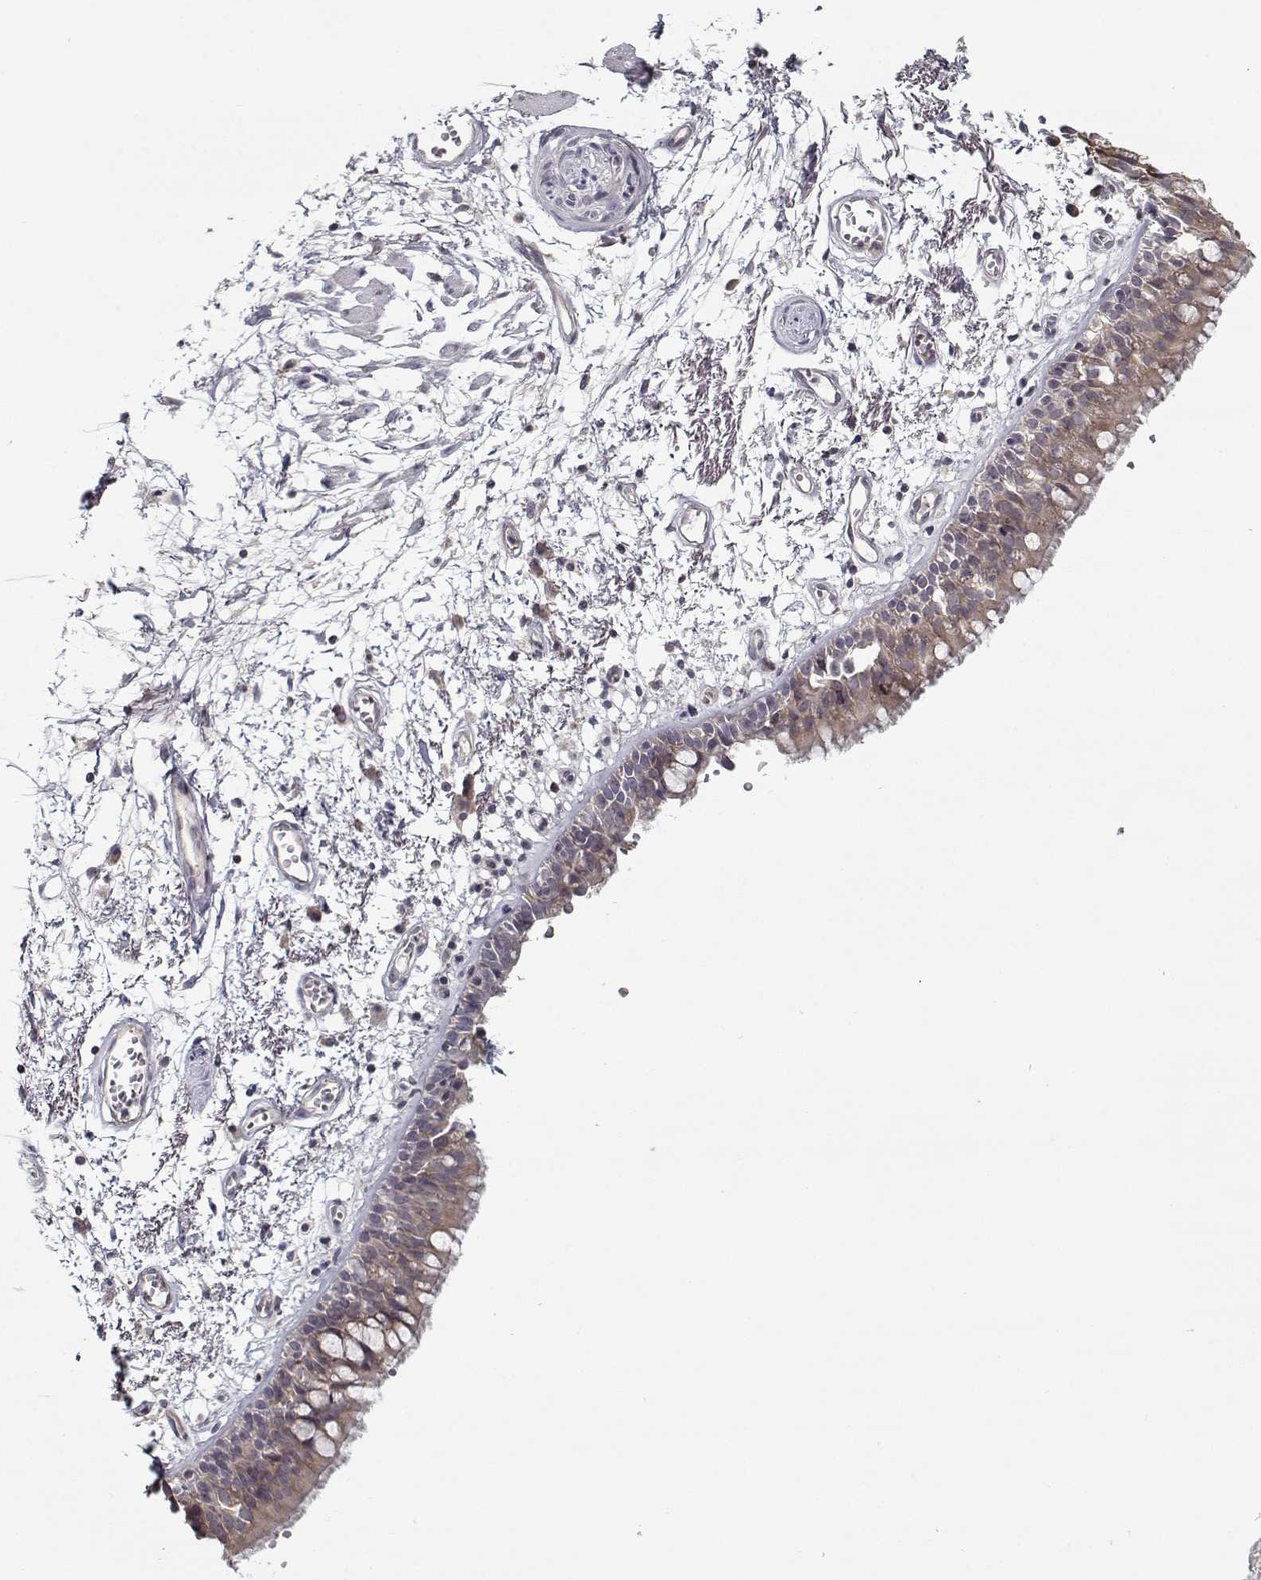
{"staining": {"intensity": "weak", "quantity": "25%-75%", "location": "cytoplasmic/membranous"}, "tissue": "bronchus", "cell_type": "Respiratory epithelial cells", "image_type": "normal", "snomed": [{"axis": "morphology", "description": "Normal tissue, NOS"}, {"axis": "morphology", "description": "Squamous cell carcinoma, NOS"}, {"axis": "topography", "description": "Cartilage tissue"}, {"axis": "topography", "description": "Bronchus"}, {"axis": "topography", "description": "Lung"}], "caption": "IHC (DAB (3,3'-diaminobenzidine)) staining of unremarkable bronchus shows weak cytoplasmic/membranous protein positivity in approximately 25%-75% of respiratory epithelial cells.", "gene": "TESPA1", "patient": {"sex": "male", "age": 66}}